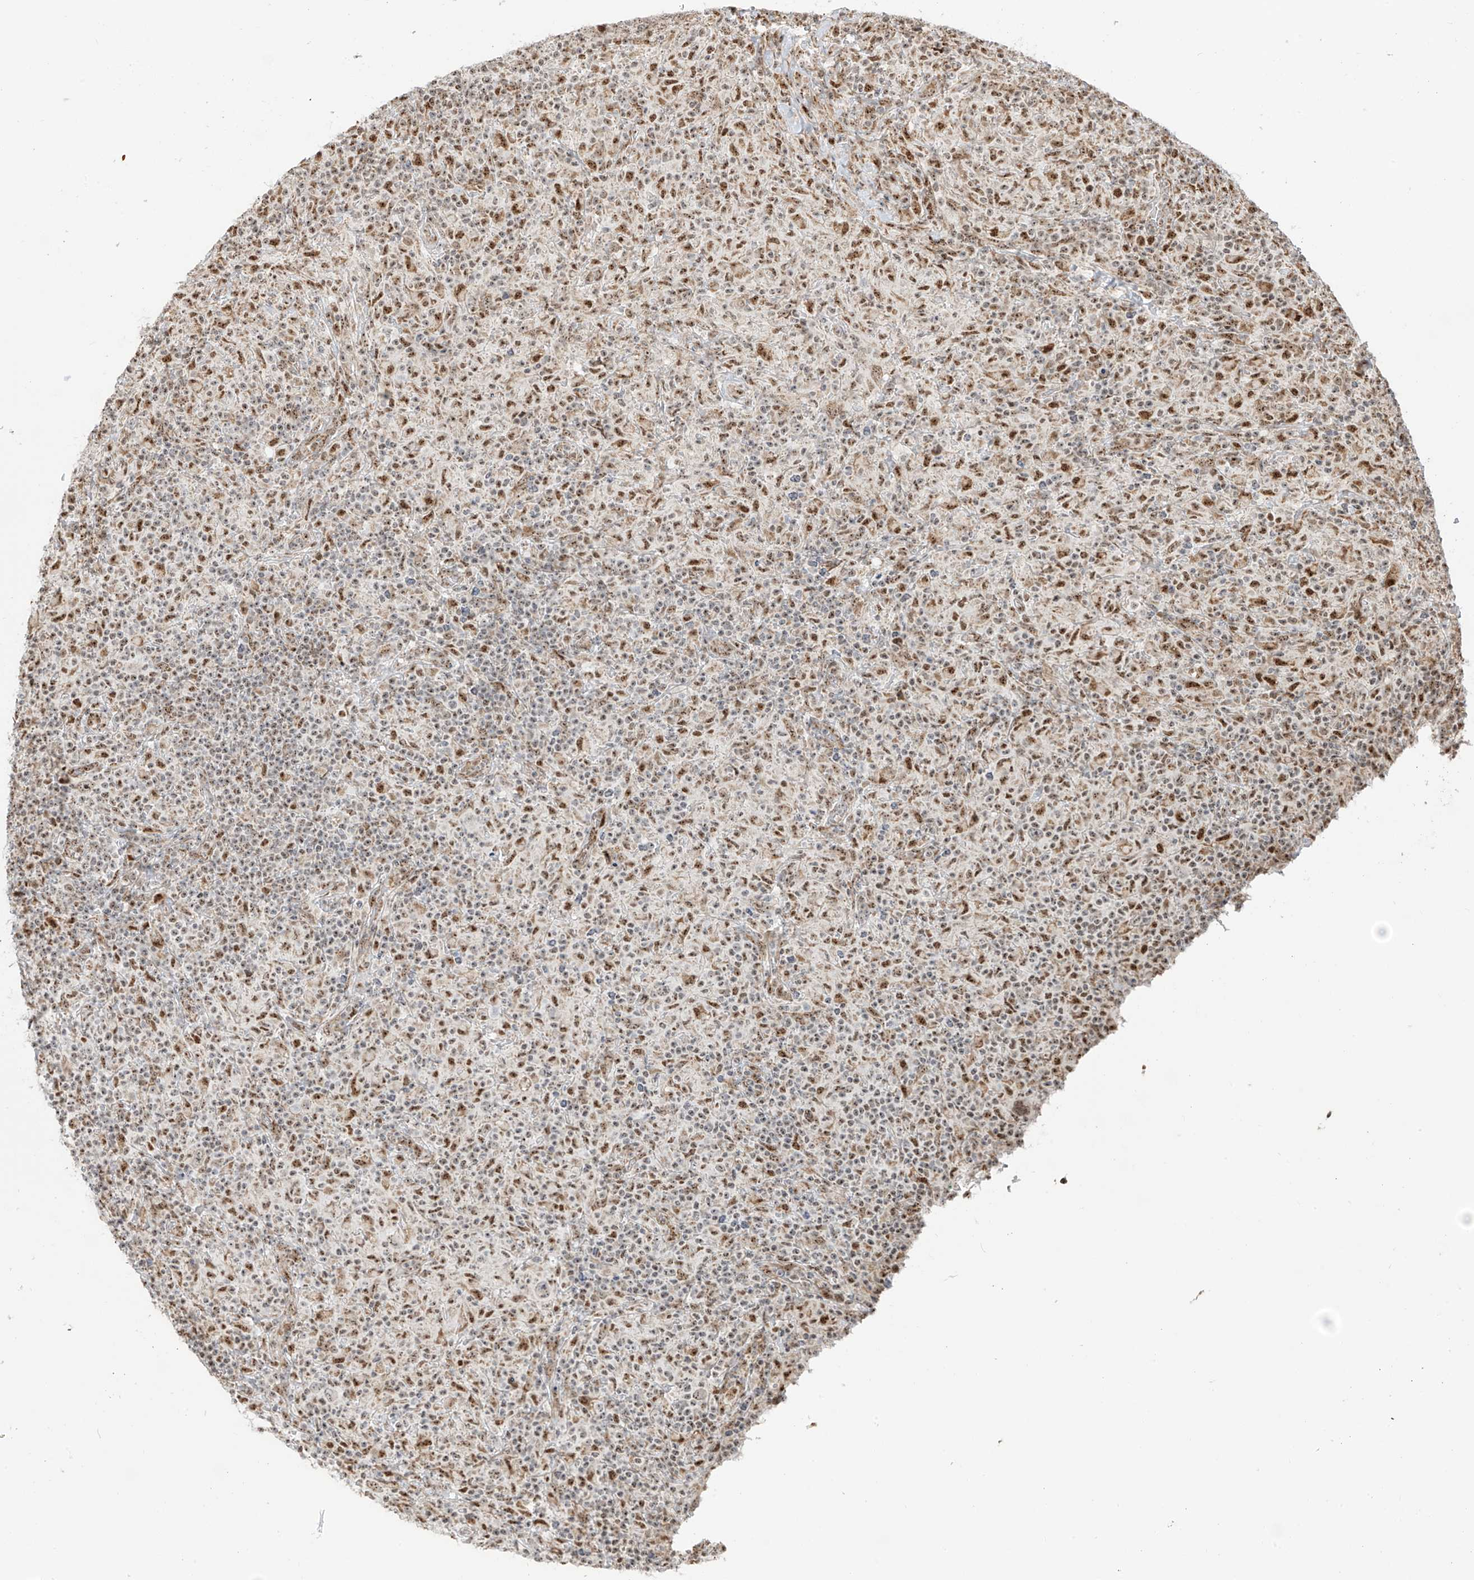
{"staining": {"intensity": "weak", "quantity": "25%-75%", "location": "nuclear"}, "tissue": "lymphoma", "cell_type": "Tumor cells", "image_type": "cancer", "snomed": [{"axis": "morphology", "description": "Hodgkin's disease, NOS"}, {"axis": "topography", "description": "Lymph node"}], "caption": "IHC photomicrograph of neoplastic tissue: lymphoma stained using IHC shows low levels of weak protein expression localized specifically in the nuclear of tumor cells, appearing as a nuclear brown color.", "gene": "ZBTB8A", "patient": {"sex": "male", "age": 70}}